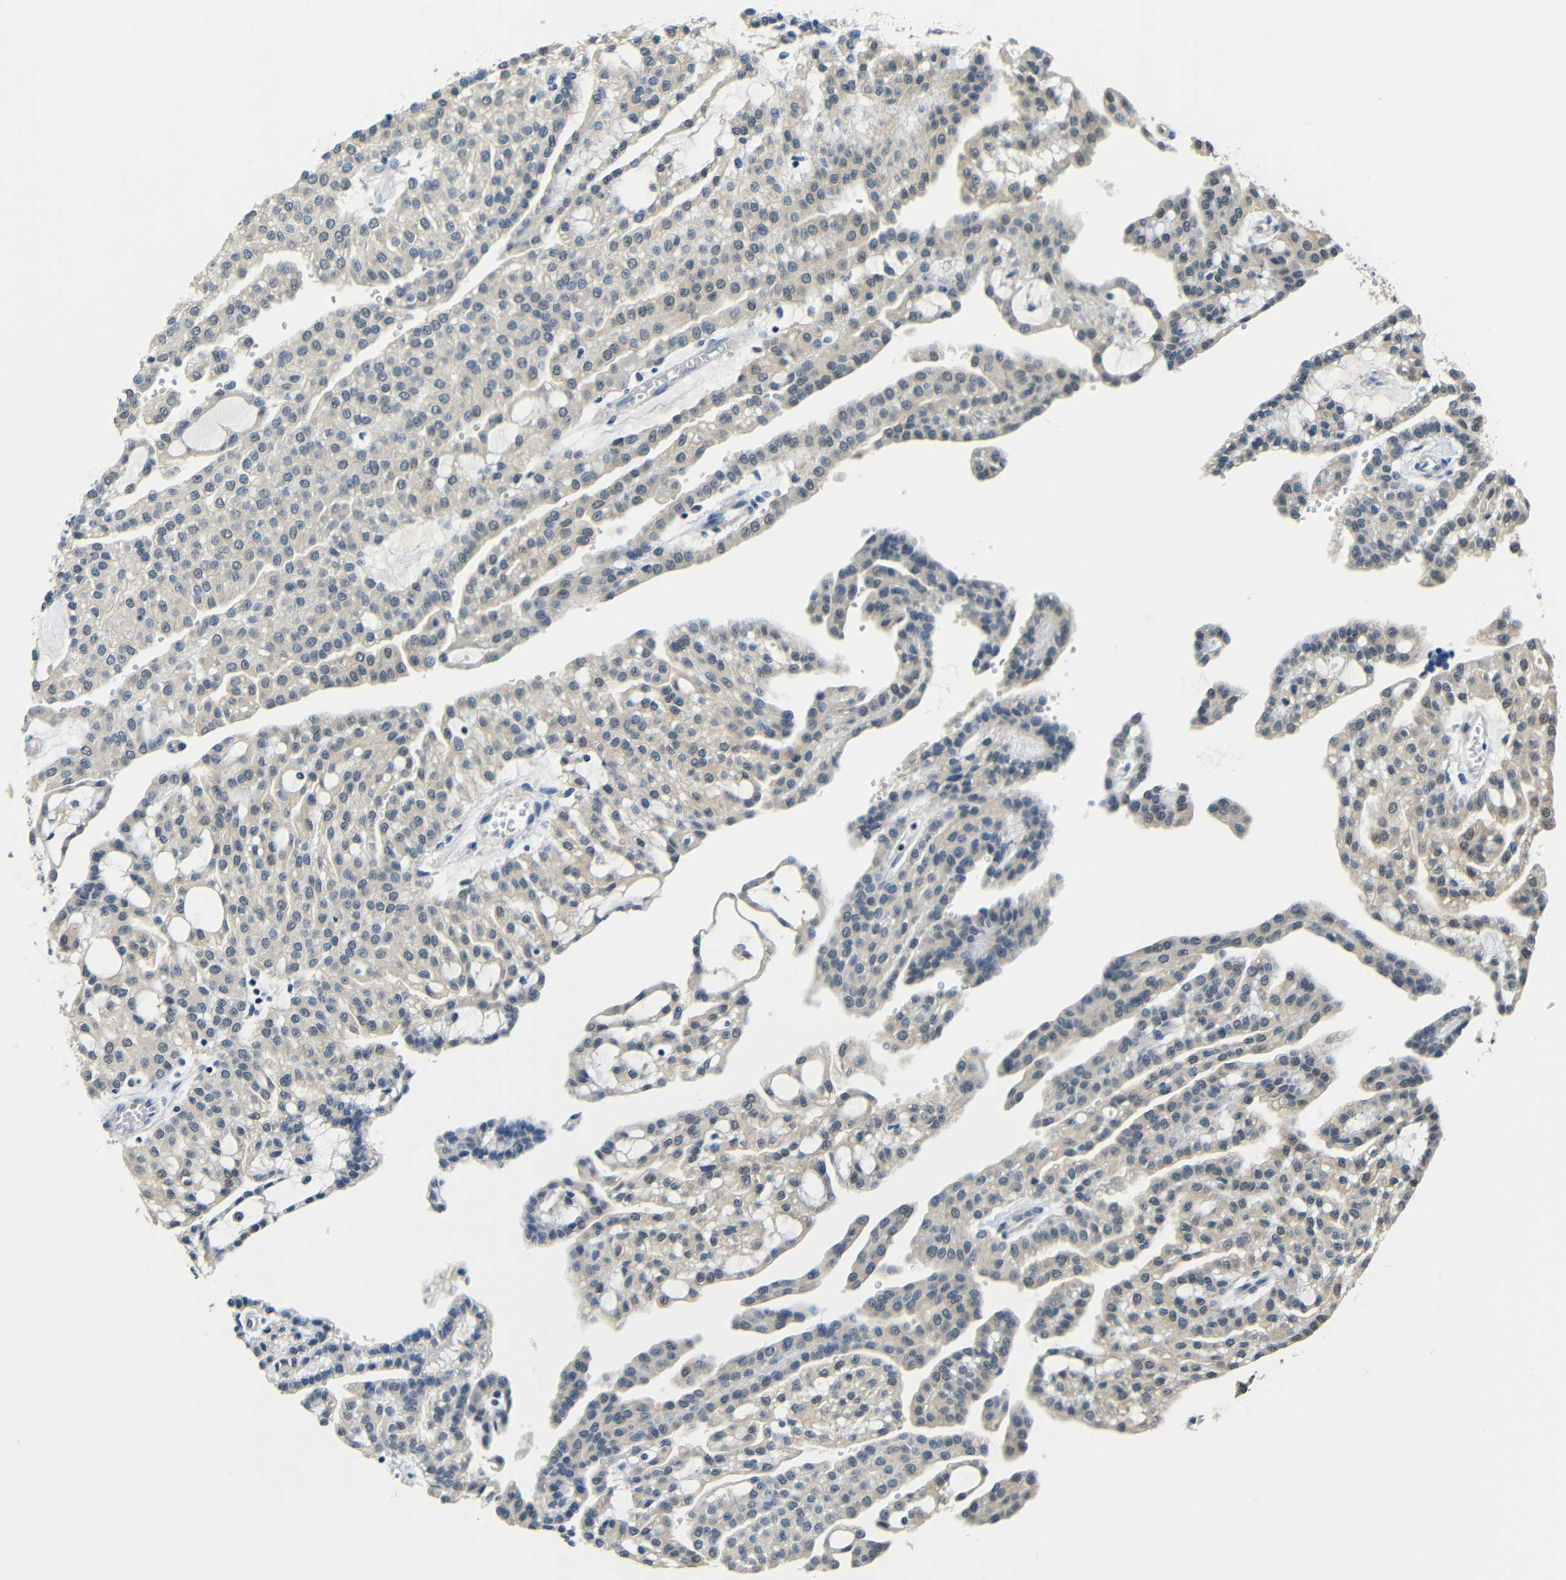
{"staining": {"intensity": "negative", "quantity": "none", "location": "none"}, "tissue": "renal cancer", "cell_type": "Tumor cells", "image_type": "cancer", "snomed": [{"axis": "morphology", "description": "Adenocarcinoma, NOS"}, {"axis": "topography", "description": "Kidney"}], "caption": "DAB (3,3'-diaminobenzidine) immunohistochemical staining of human renal cancer (adenocarcinoma) exhibits no significant expression in tumor cells.", "gene": "ADAP1", "patient": {"sex": "male", "age": 63}}